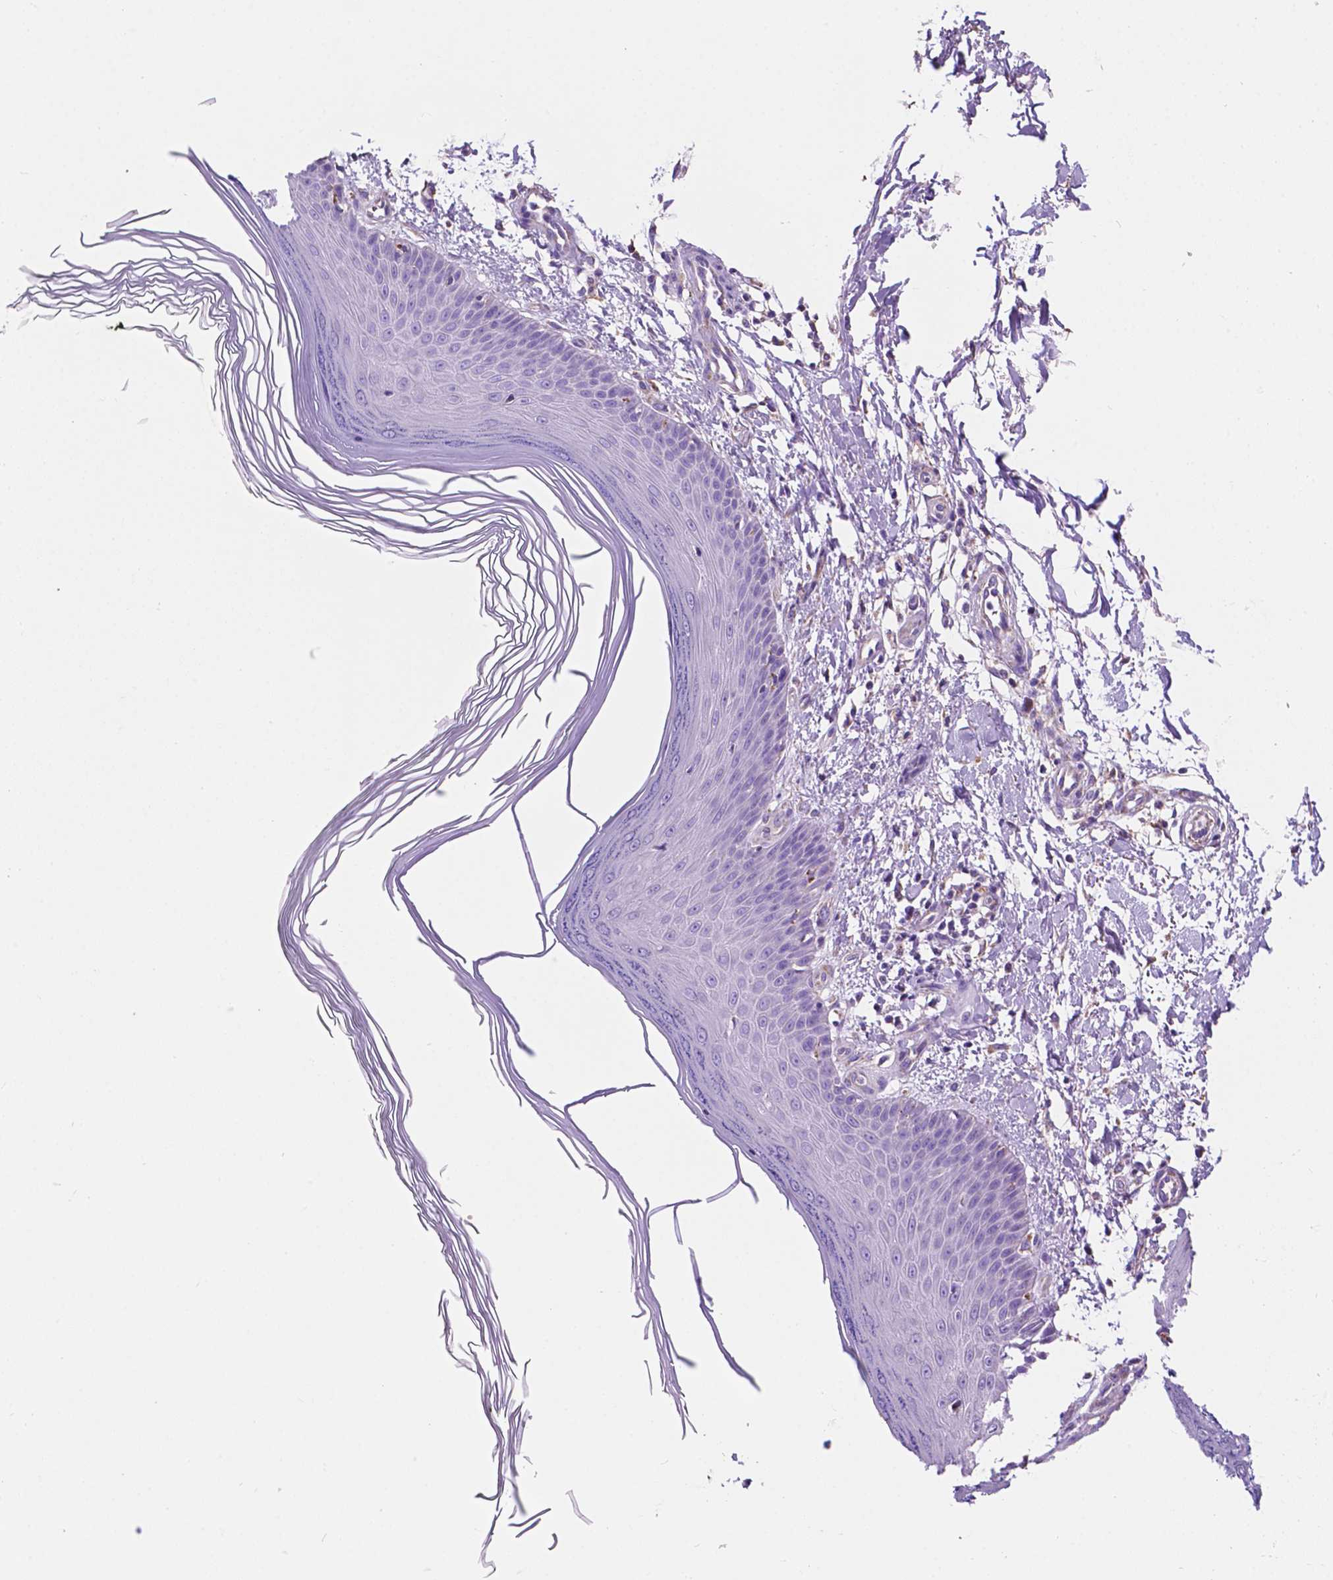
{"staining": {"intensity": "negative", "quantity": "none", "location": "none"}, "tissue": "skin", "cell_type": "Fibroblasts", "image_type": "normal", "snomed": [{"axis": "morphology", "description": "Normal tissue, NOS"}, {"axis": "topography", "description": "Skin"}], "caption": "Immunohistochemistry of benign skin exhibits no expression in fibroblasts. The staining is performed using DAB brown chromogen with nuclei counter-stained in using hematoxylin.", "gene": "TRPV5", "patient": {"sex": "female", "age": 62}}